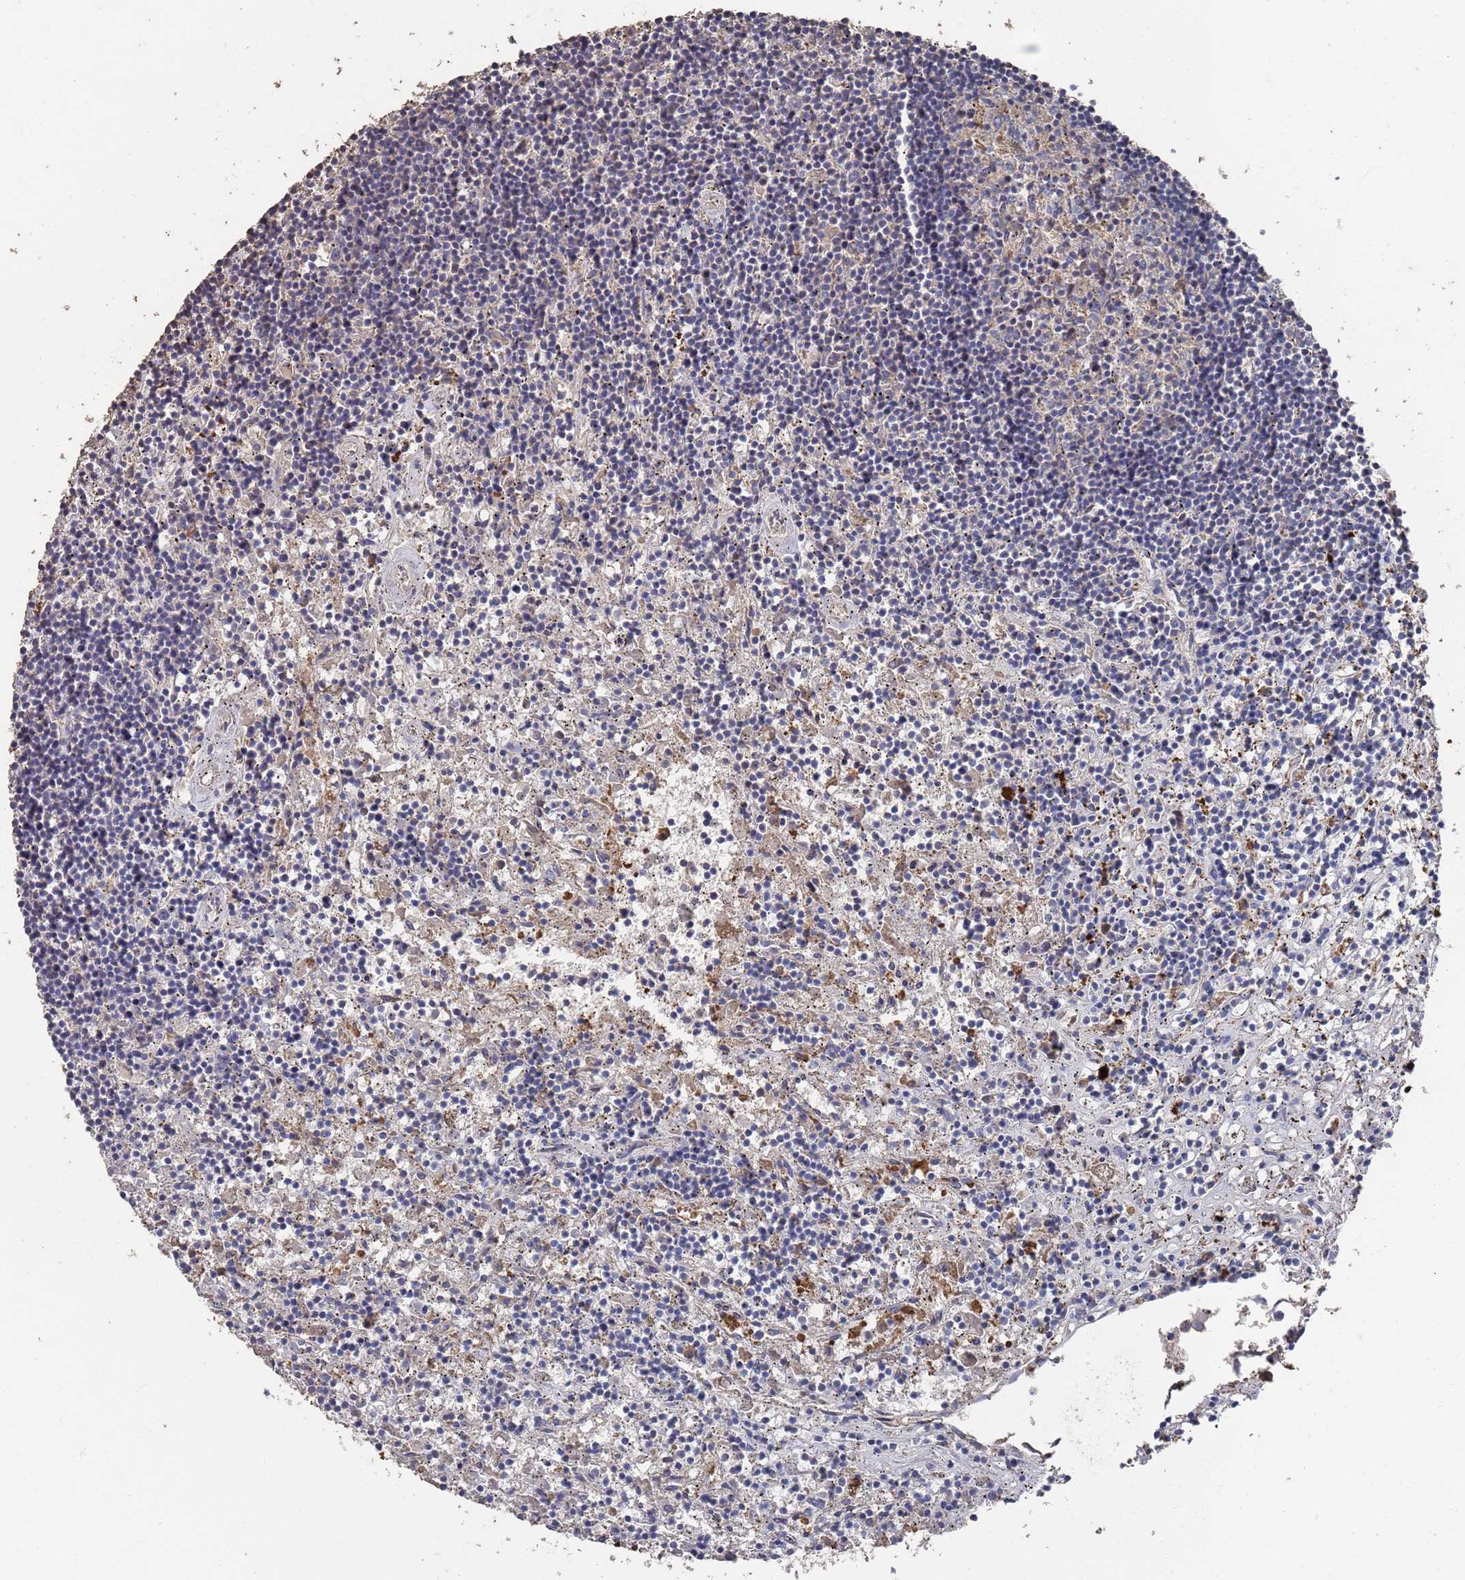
{"staining": {"intensity": "negative", "quantity": "none", "location": "none"}, "tissue": "lymphoma", "cell_type": "Tumor cells", "image_type": "cancer", "snomed": [{"axis": "morphology", "description": "Malignant lymphoma, non-Hodgkin's type, Low grade"}, {"axis": "topography", "description": "Spleen"}], "caption": "There is no significant staining in tumor cells of lymphoma. The staining is performed using DAB (3,3'-diaminobenzidine) brown chromogen with nuclei counter-stained in using hematoxylin.", "gene": "BTBD18", "patient": {"sex": "male", "age": 76}}